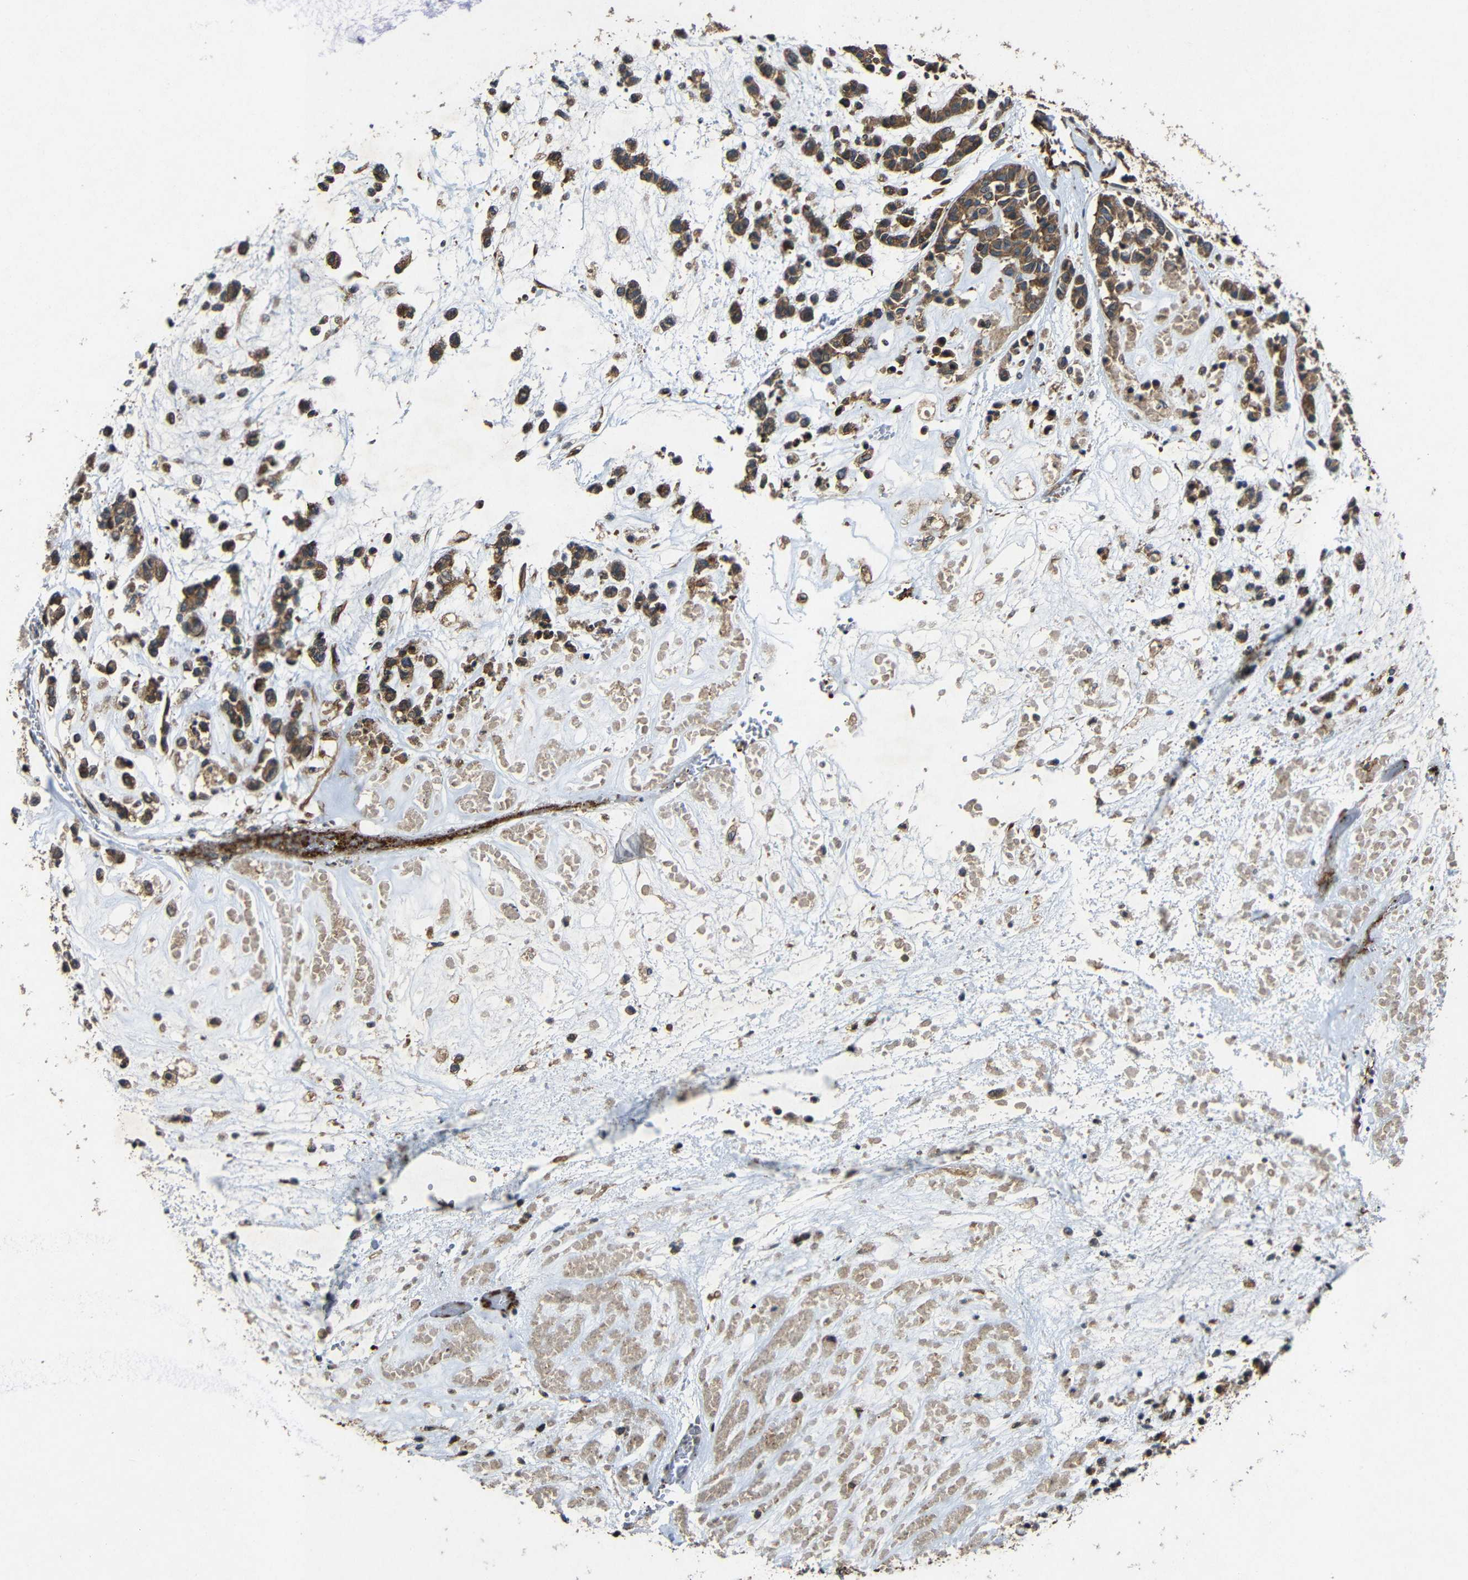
{"staining": {"intensity": "strong", "quantity": ">75%", "location": "cytoplasmic/membranous"}, "tissue": "head and neck cancer", "cell_type": "Tumor cells", "image_type": "cancer", "snomed": [{"axis": "morphology", "description": "Adenocarcinoma, NOS"}, {"axis": "morphology", "description": "Adenoma, NOS"}, {"axis": "topography", "description": "Head-Neck"}], "caption": "Immunohistochemistry (IHC) (DAB (3,3'-diaminobenzidine)) staining of human adenoma (head and neck) displays strong cytoplasmic/membranous protein positivity in about >75% of tumor cells.", "gene": "EIF2S1", "patient": {"sex": "female", "age": 55}}